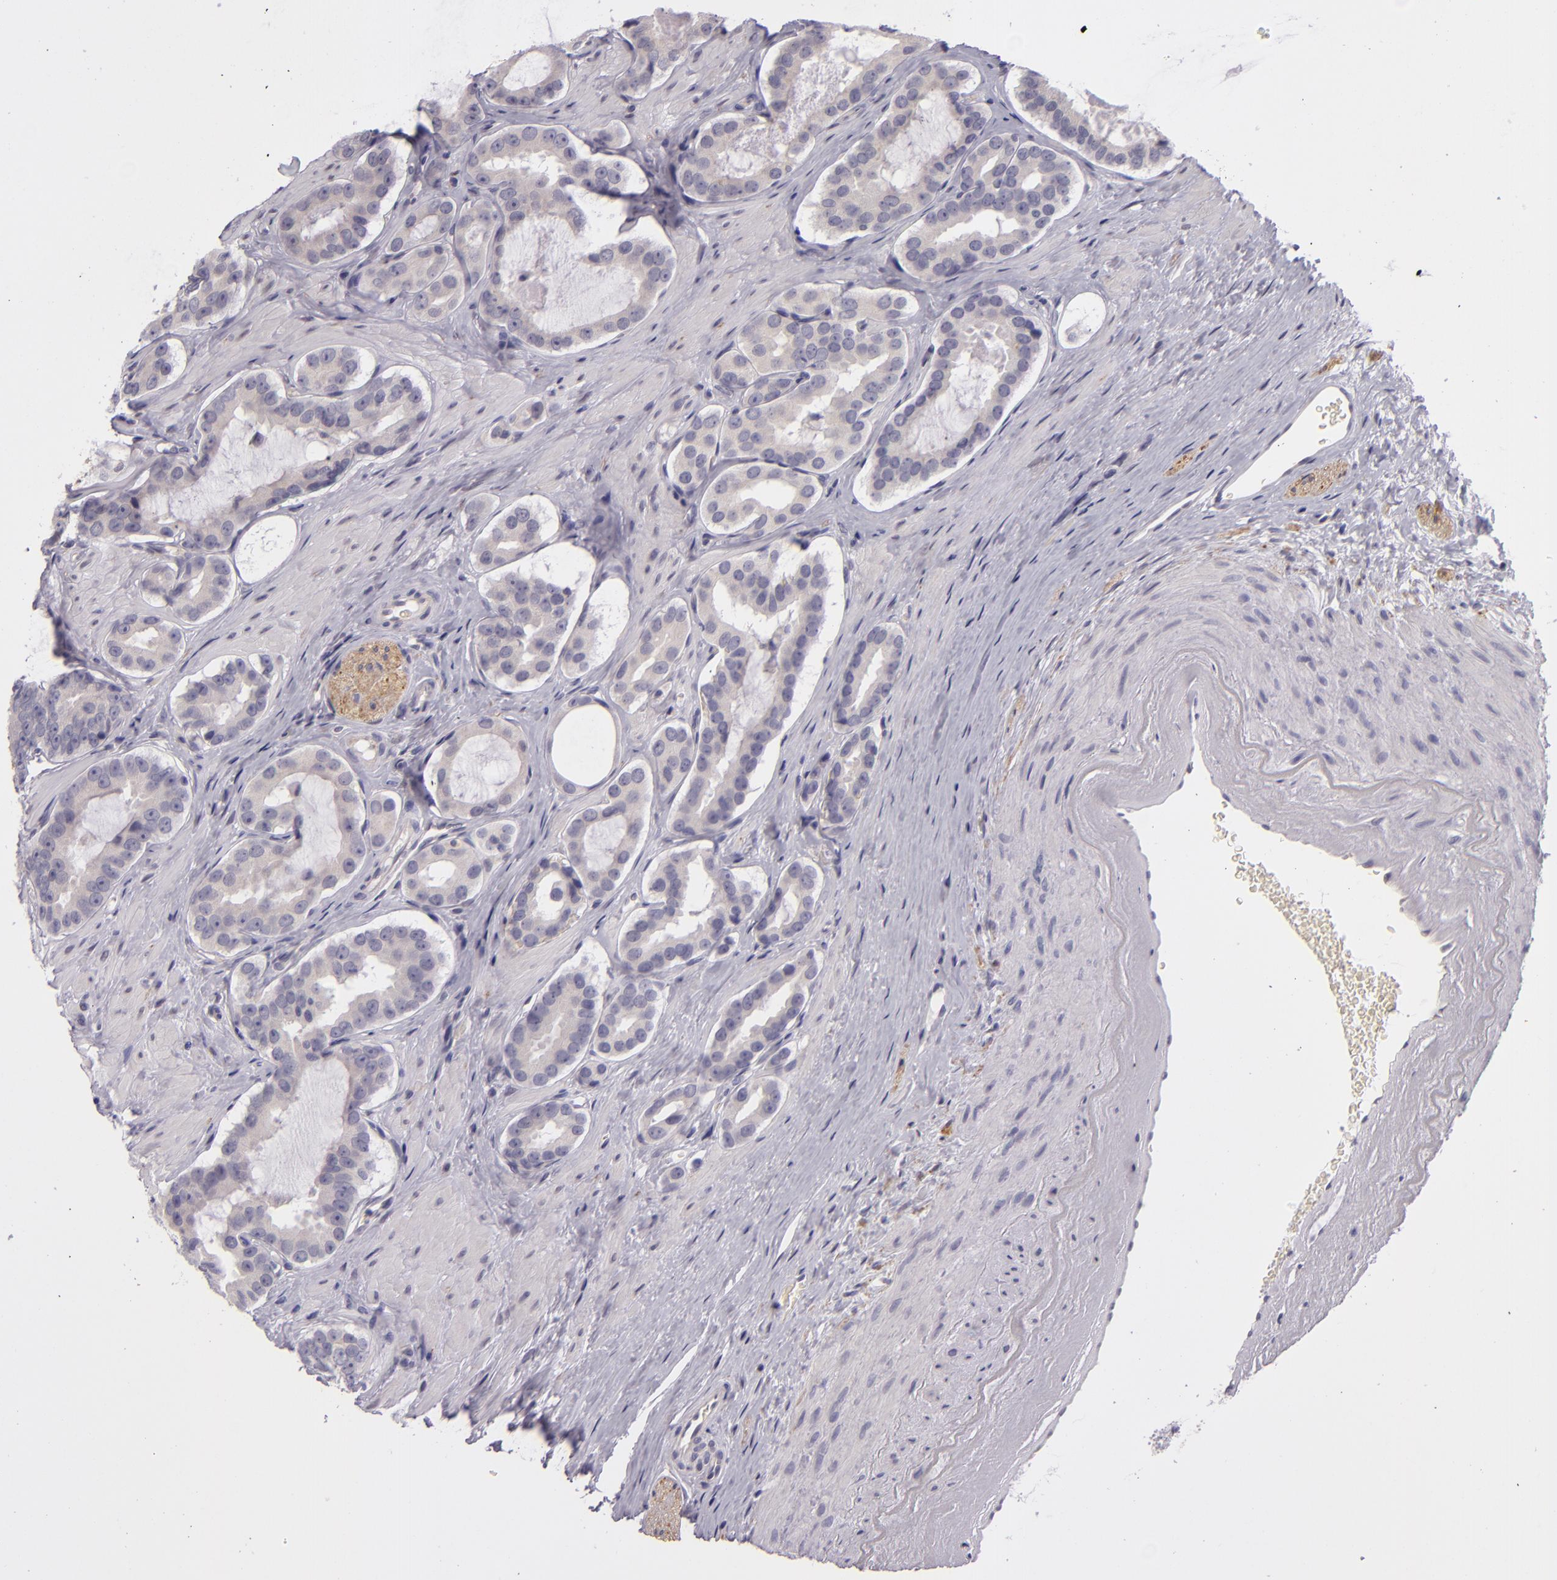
{"staining": {"intensity": "negative", "quantity": "none", "location": "none"}, "tissue": "prostate cancer", "cell_type": "Tumor cells", "image_type": "cancer", "snomed": [{"axis": "morphology", "description": "Adenocarcinoma, Low grade"}, {"axis": "topography", "description": "Prostate"}], "caption": "Image shows no protein expression in tumor cells of prostate cancer (low-grade adenocarcinoma) tissue. (DAB immunohistochemistry (IHC), high magnification).", "gene": "SNCB", "patient": {"sex": "male", "age": 59}}